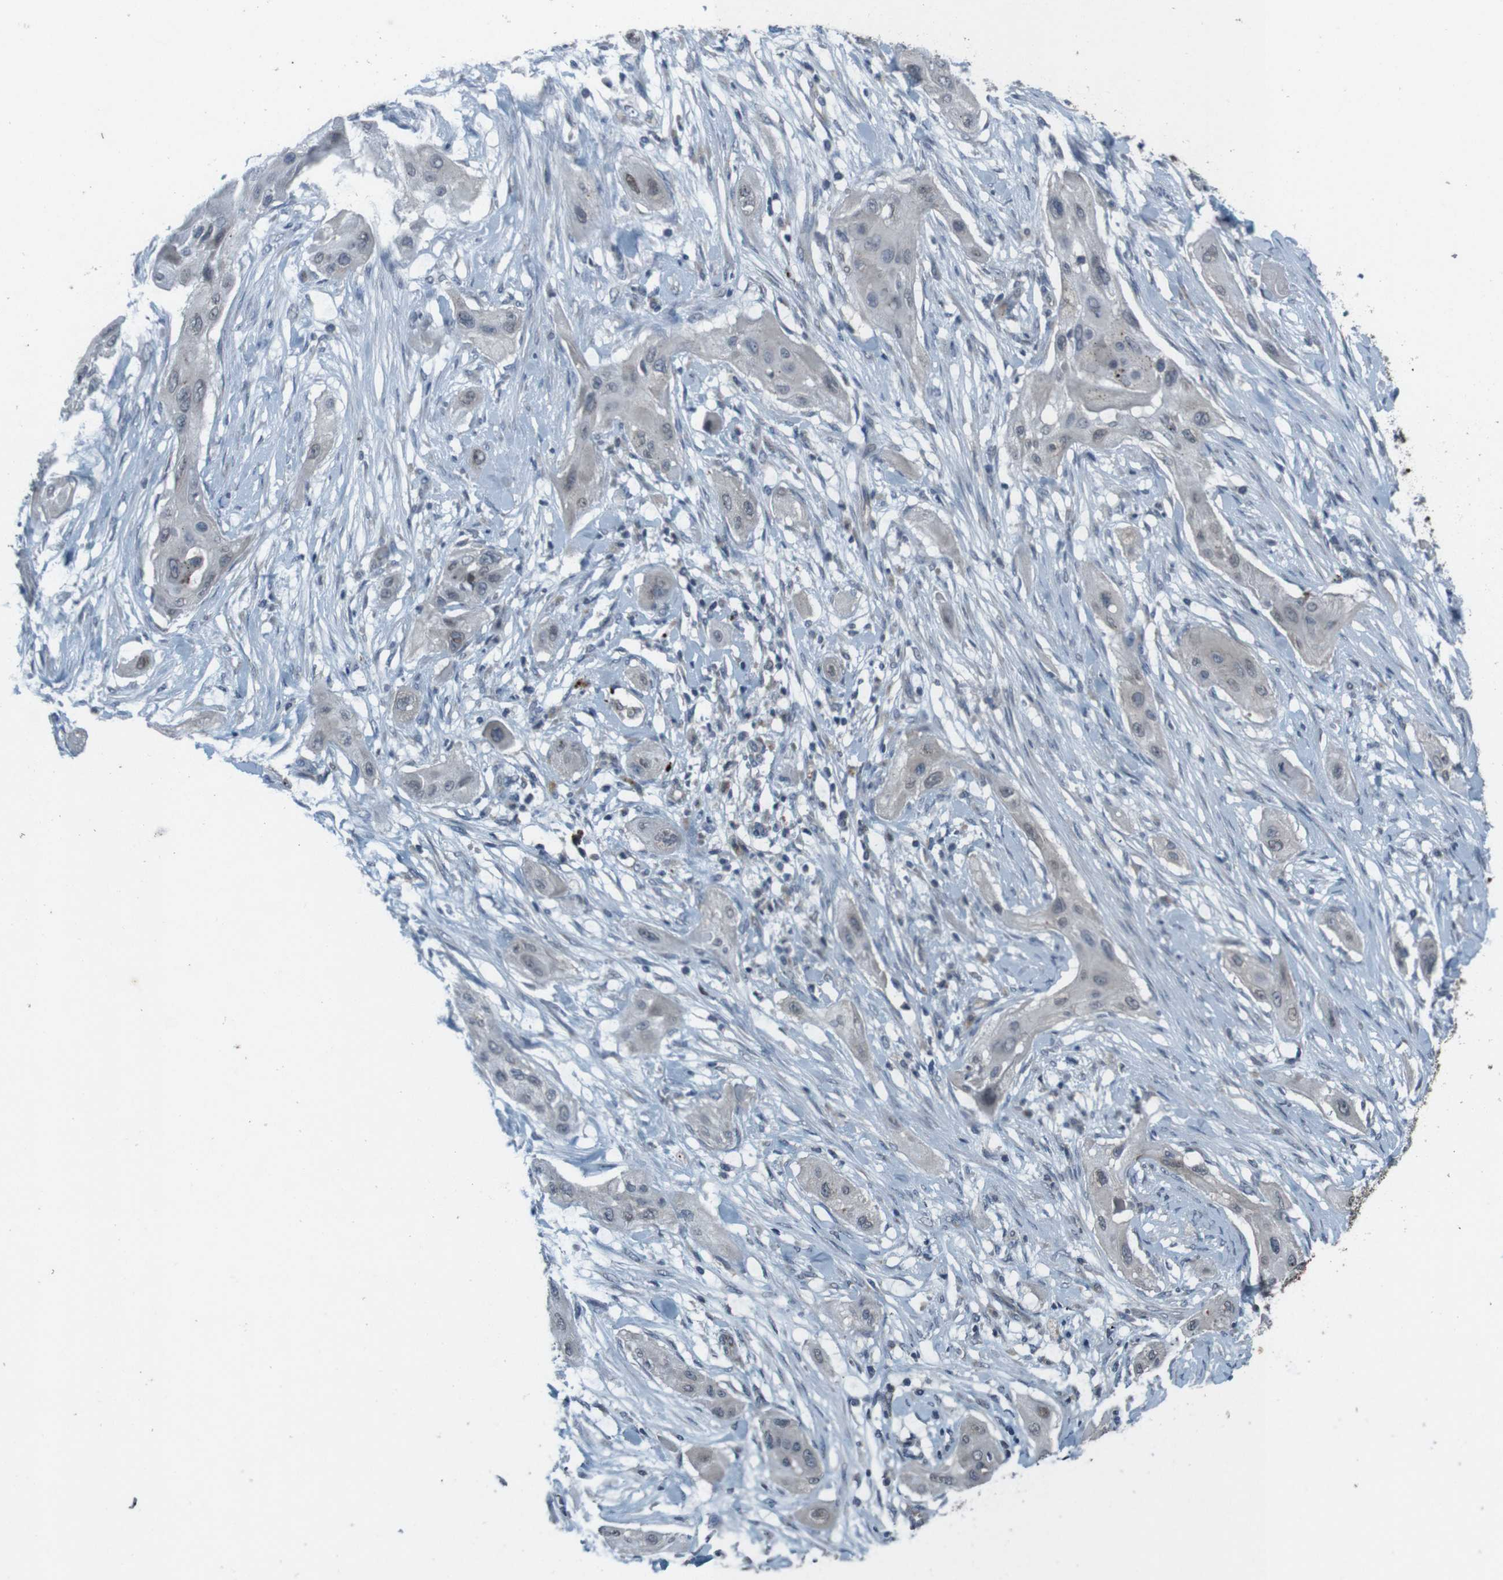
{"staining": {"intensity": "weak", "quantity": "<25%", "location": "nuclear"}, "tissue": "lung cancer", "cell_type": "Tumor cells", "image_type": "cancer", "snomed": [{"axis": "morphology", "description": "Squamous cell carcinoma, NOS"}, {"axis": "topography", "description": "Lung"}], "caption": "Photomicrograph shows no significant protein positivity in tumor cells of lung cancer (squamous cell carcinoma).", "gene": "EFNA5", "patient": {"sex": "female", "age": 47}}